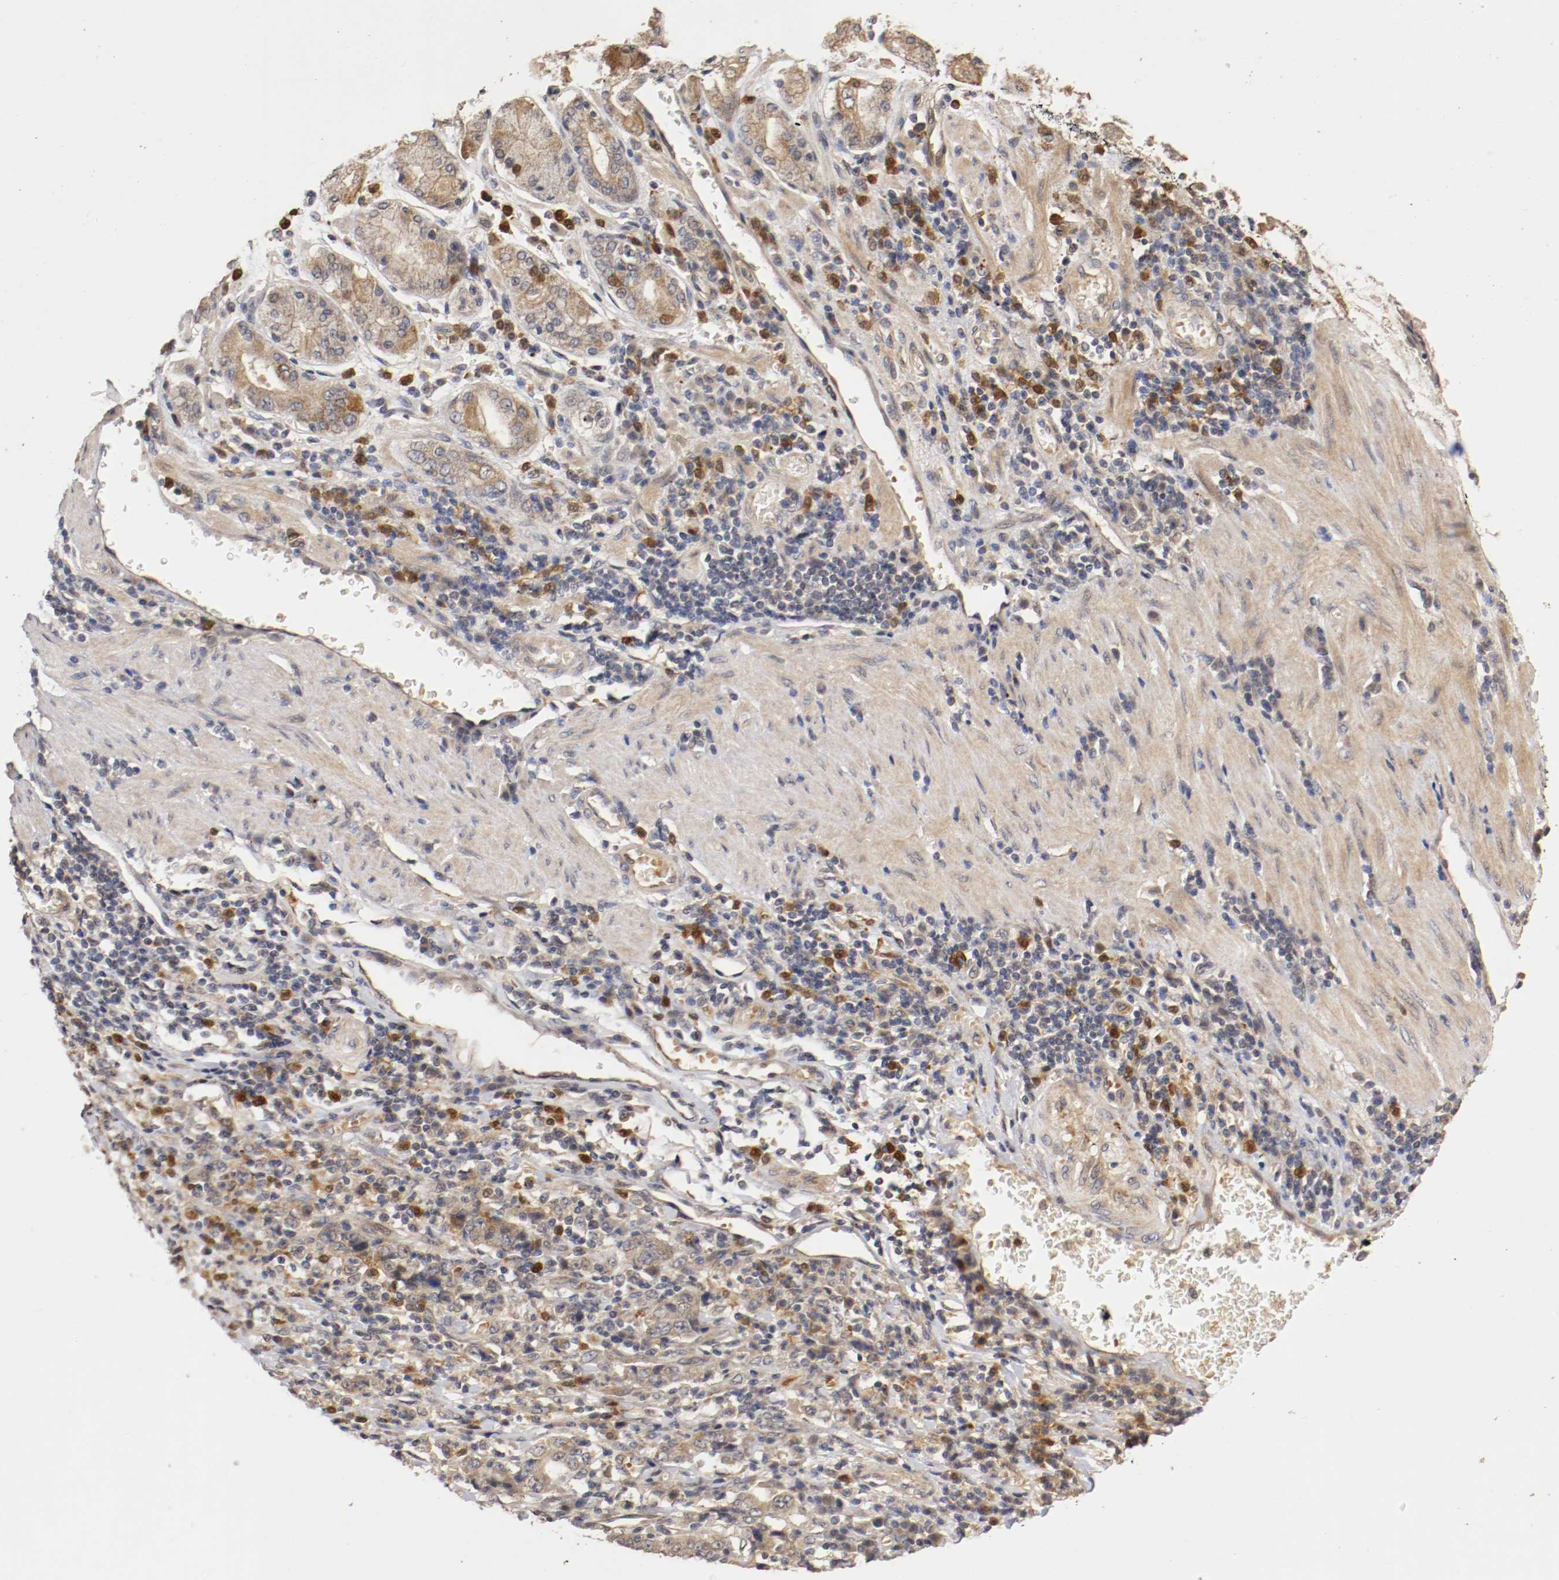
{"staining": {"intensity": "moderate", "quantity": ">75%", "location": "cytoplasmic/membranous"}, "tissue": "stomach cancer", "cell_type": "Tumor cells", "image_type": "cancer", "snomed": [{"axis": "morphology", "description": "Normal tissue, NOS"}, {"axis": "morphology", "description": "Adenocarcinoma, NOS"}, {"axis": "topography", "description": "Stomach, upper"}, {"axis": "topography", "description": "Stomach"}], "caption": "Protein expression analysis of human adenocarcinoma (stomach) reveals moderate cytoplasmic/membranous expression in about >75% of tumor cells.", "gene": "TNFRSF1B", "patient": {"sex": "male", "age": 59}}